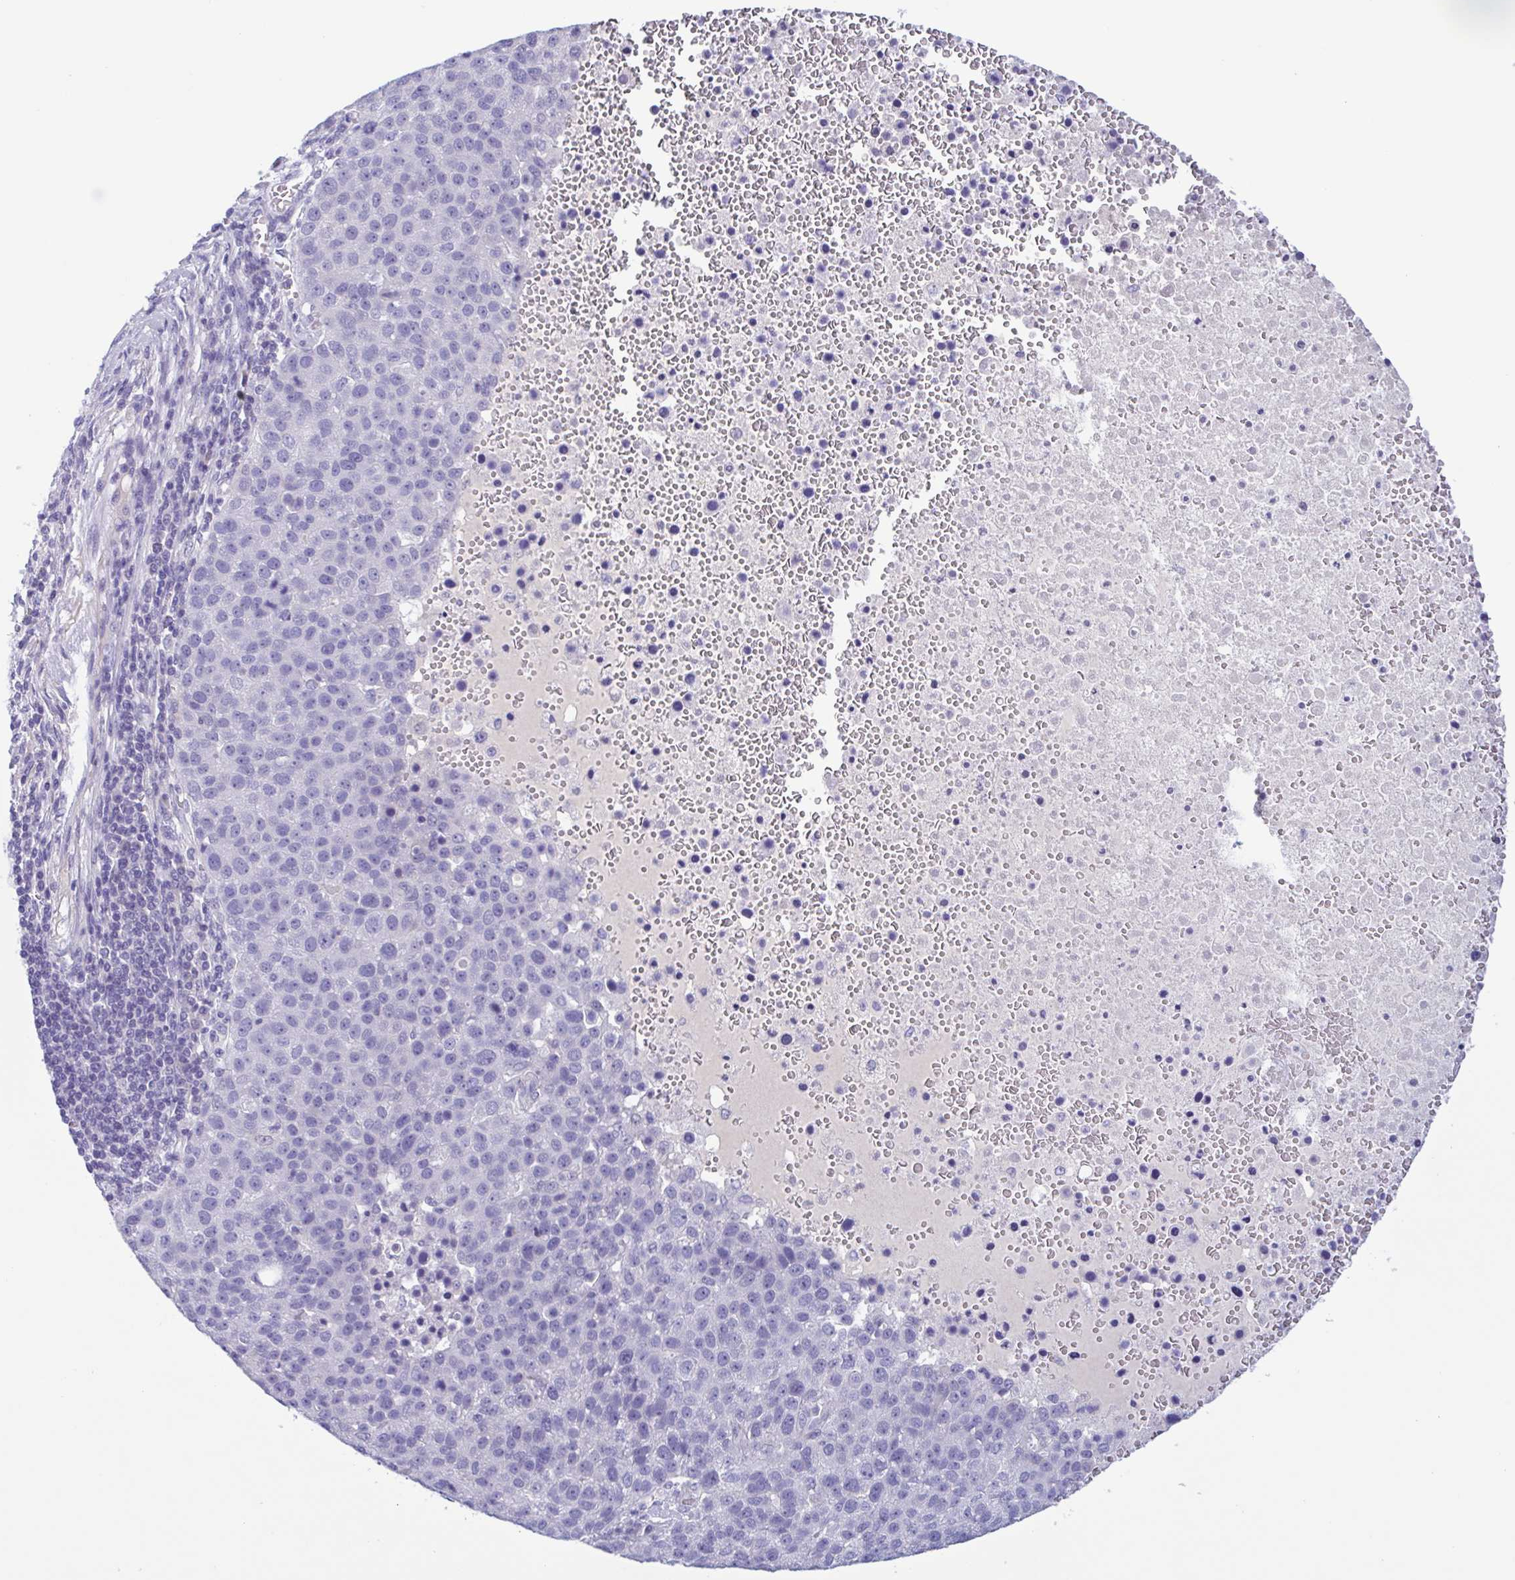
{"staining": {"intensity": "negative", "quantity": "none", "location": "none"}, "tissue": "pancreatic cancer", "cell_type": "Tumor cells", "image_type": "cancer", "snomed": [{"axis": "morphology", "description": "Adenocarcinoma, NOS"}, {"axis": "topography", "description": "Pancreas"}], "caption": "Immunohistochemical staining of human pancreatic cancer (adenocarcinoma) shows no significant expression in tumor cells. (DAB (3,3'-diaminobenzidine) immunohistochemistry, high magnification).", "gene": "INAFM1", "patient": {"sex": "female", "age": 61}}